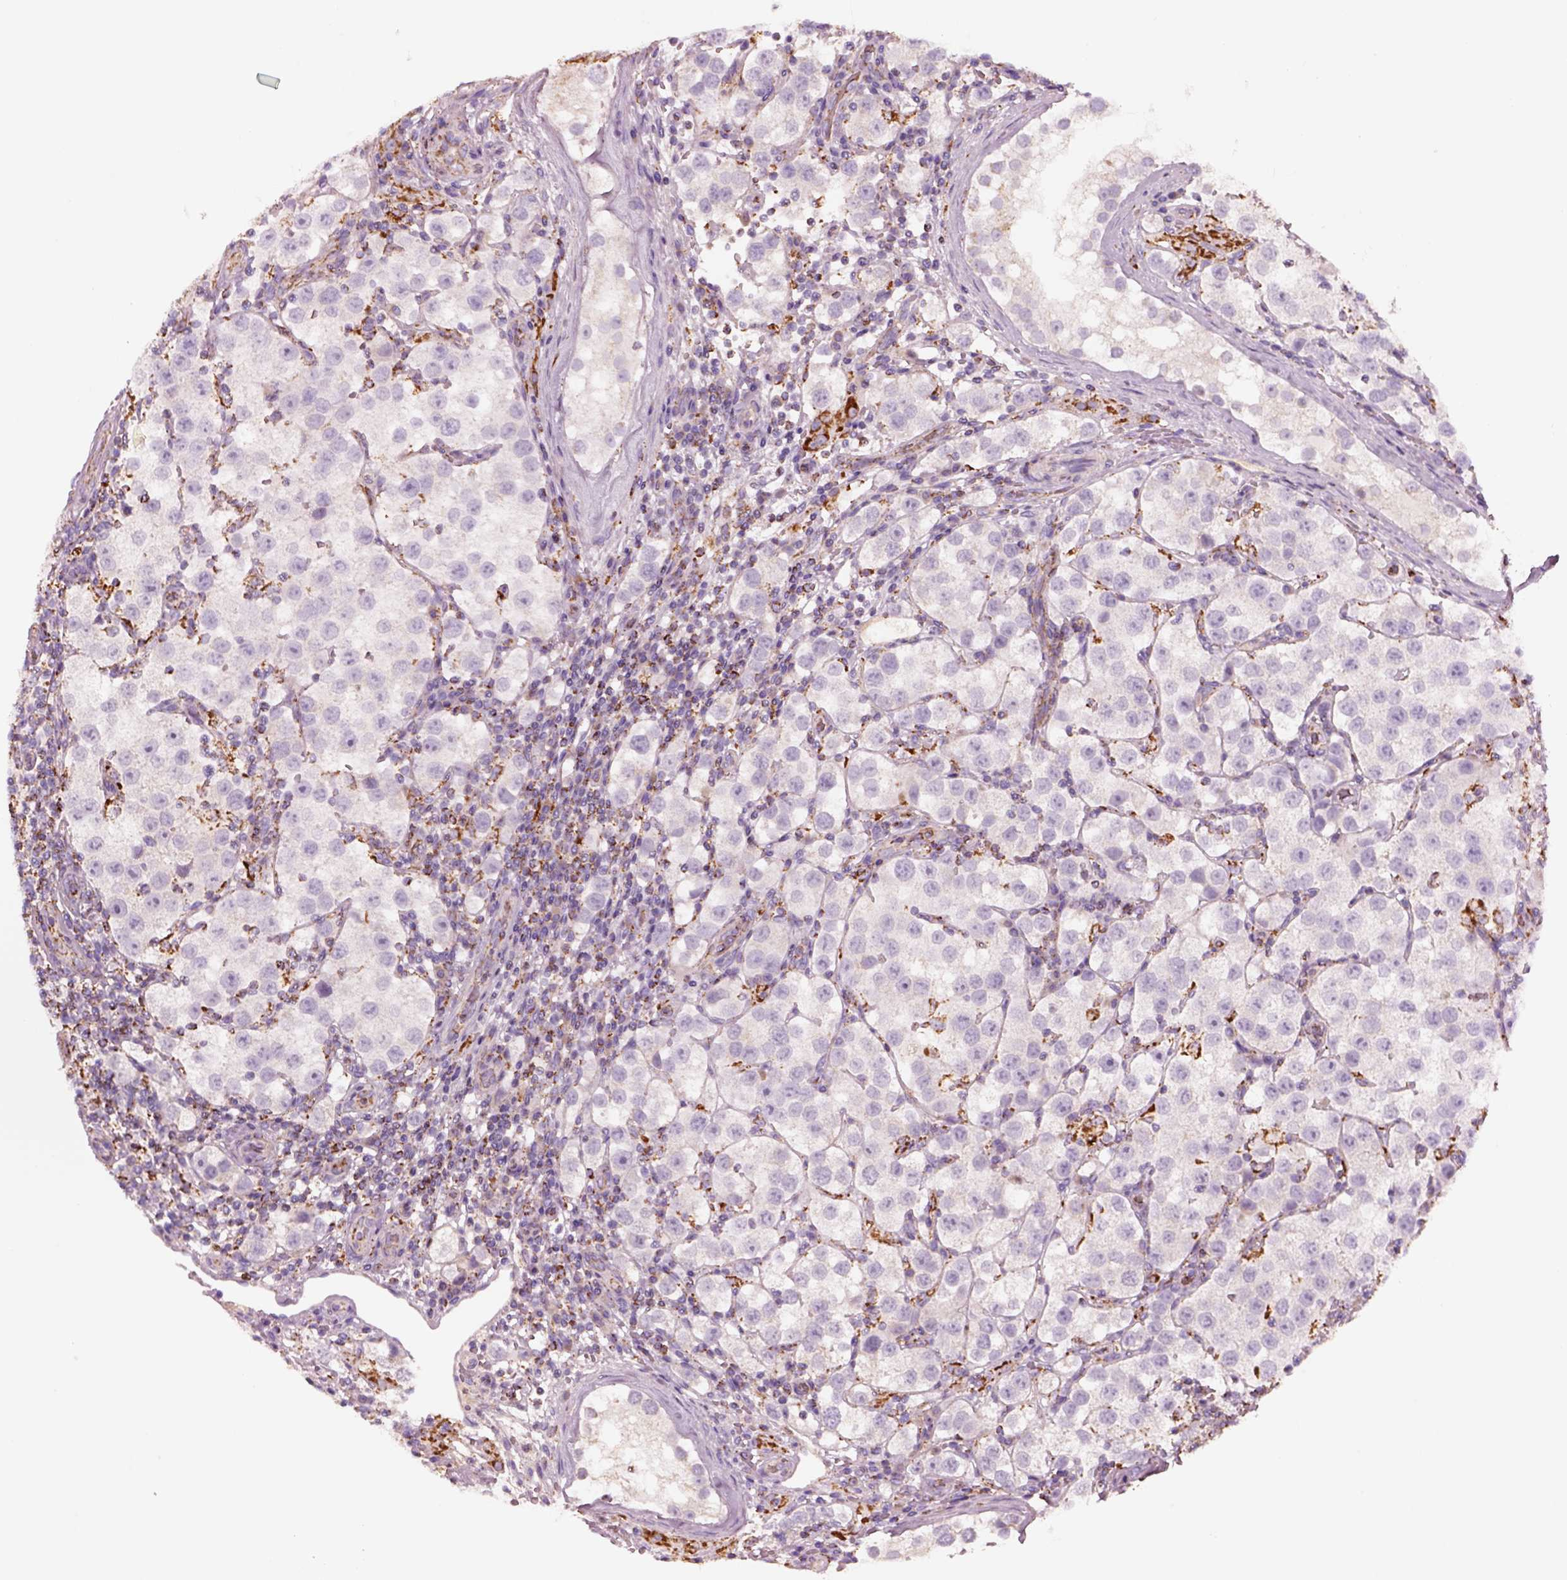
{"staining": {"intensity": "negative", "quantity": "none", "location": "none"}, "tissue": "testis cancer", "cell_type": "Tumor cells", "image_type": "cancer", "snomed": [{"axis": "morphology", "description": "Seminoma, NOS"}, {"axis": "topography", "description": "Testis"}], "caption": "Tumor cells are negative for brown protein staining in testis seminoma.", "gene": "SLC25A24", "patient": {"sex": "male", "age": 37}}